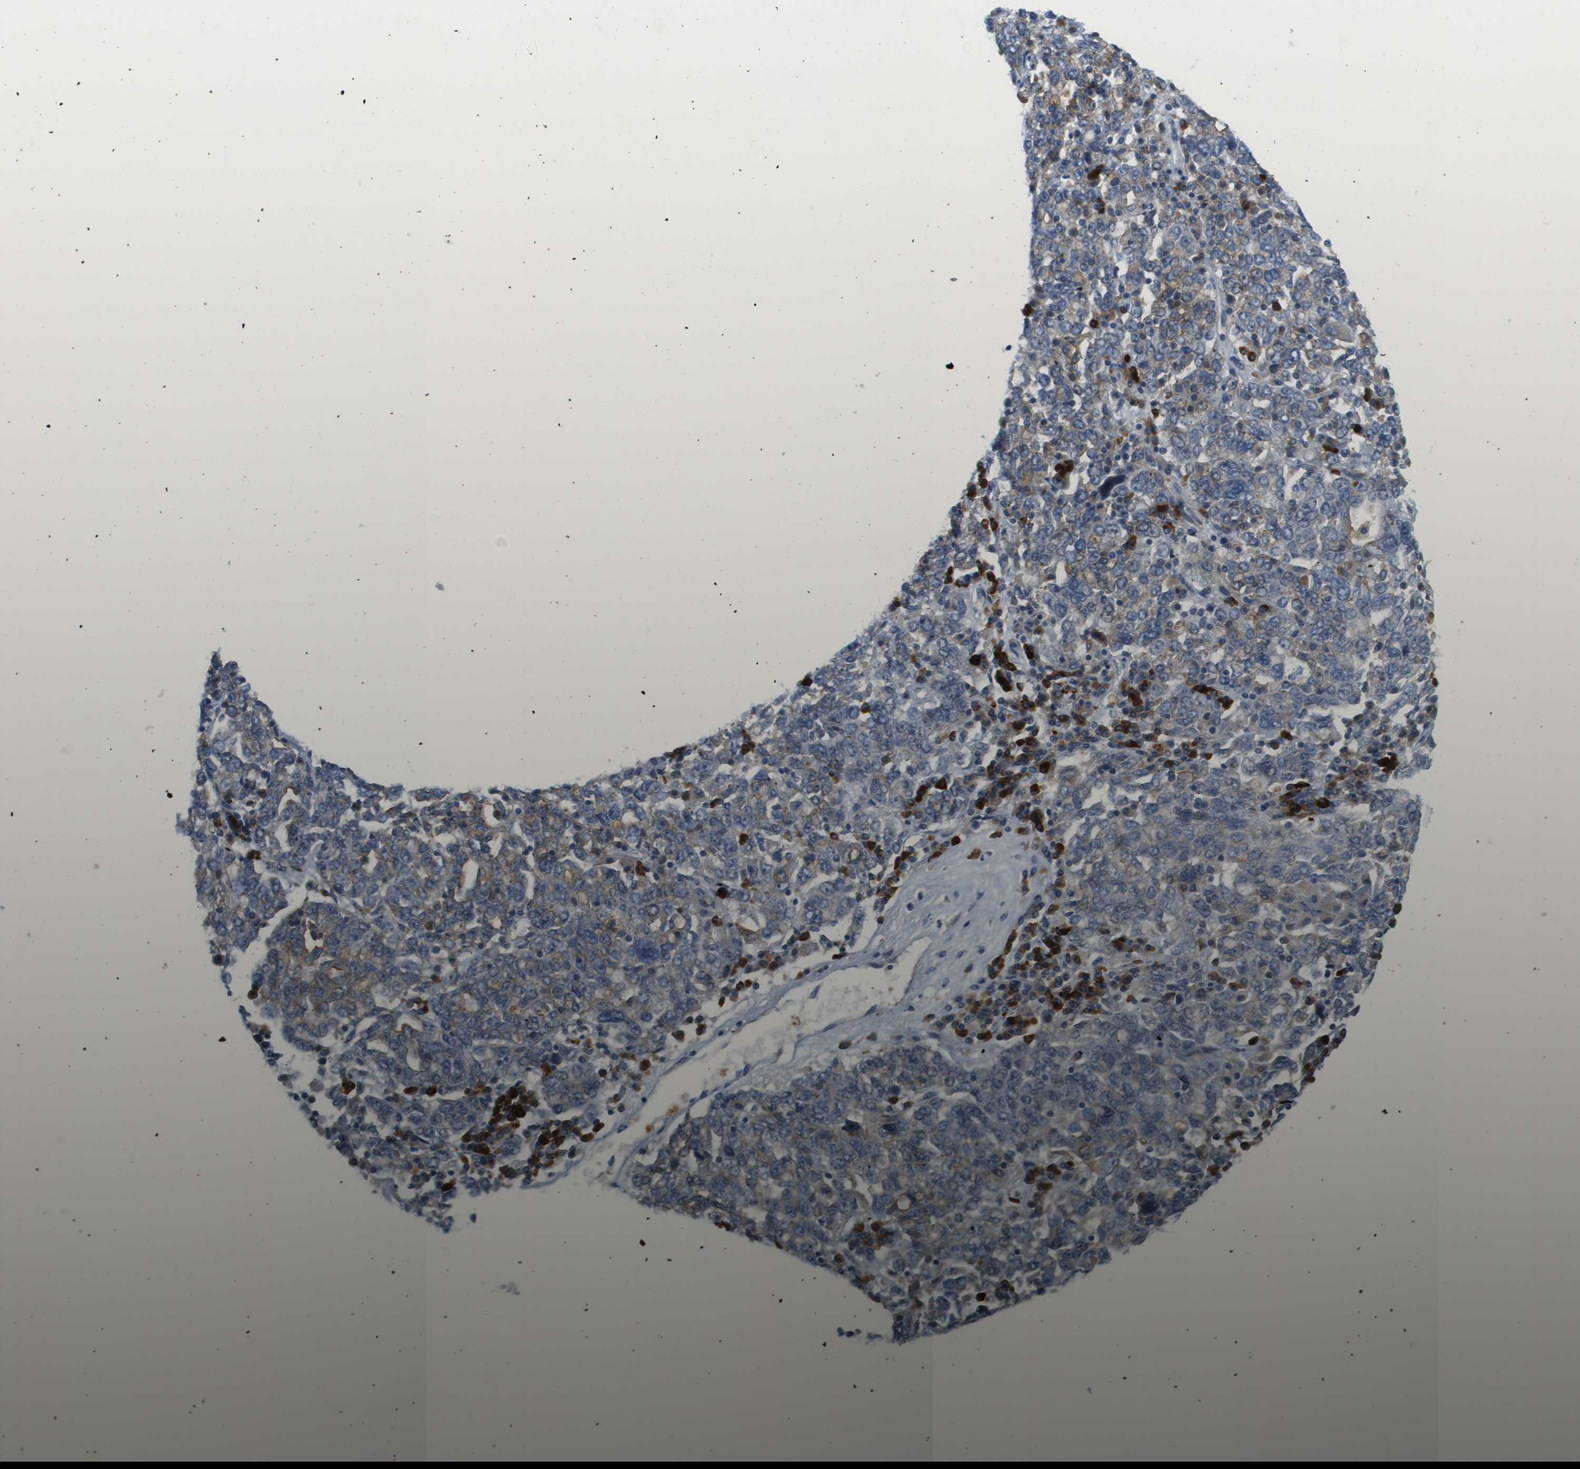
{"staining": {"intensity": "negative", "quantity": "none", "location": "none"}, "tissue": "ovarian cancer", "cell_type": "Tumor cells", "image_type": "cancer", "snomed": [{"axis": "morphology", "description": "Carcinoma, endometroid"}, {"axis": "topography", "description": "Ovary"}], "caption": "A photomicrograph of human ovarian cancer is negative for staining in tumor cells.", "gene": "MYH11", "patient": {"sex": "female", "age": 62}}